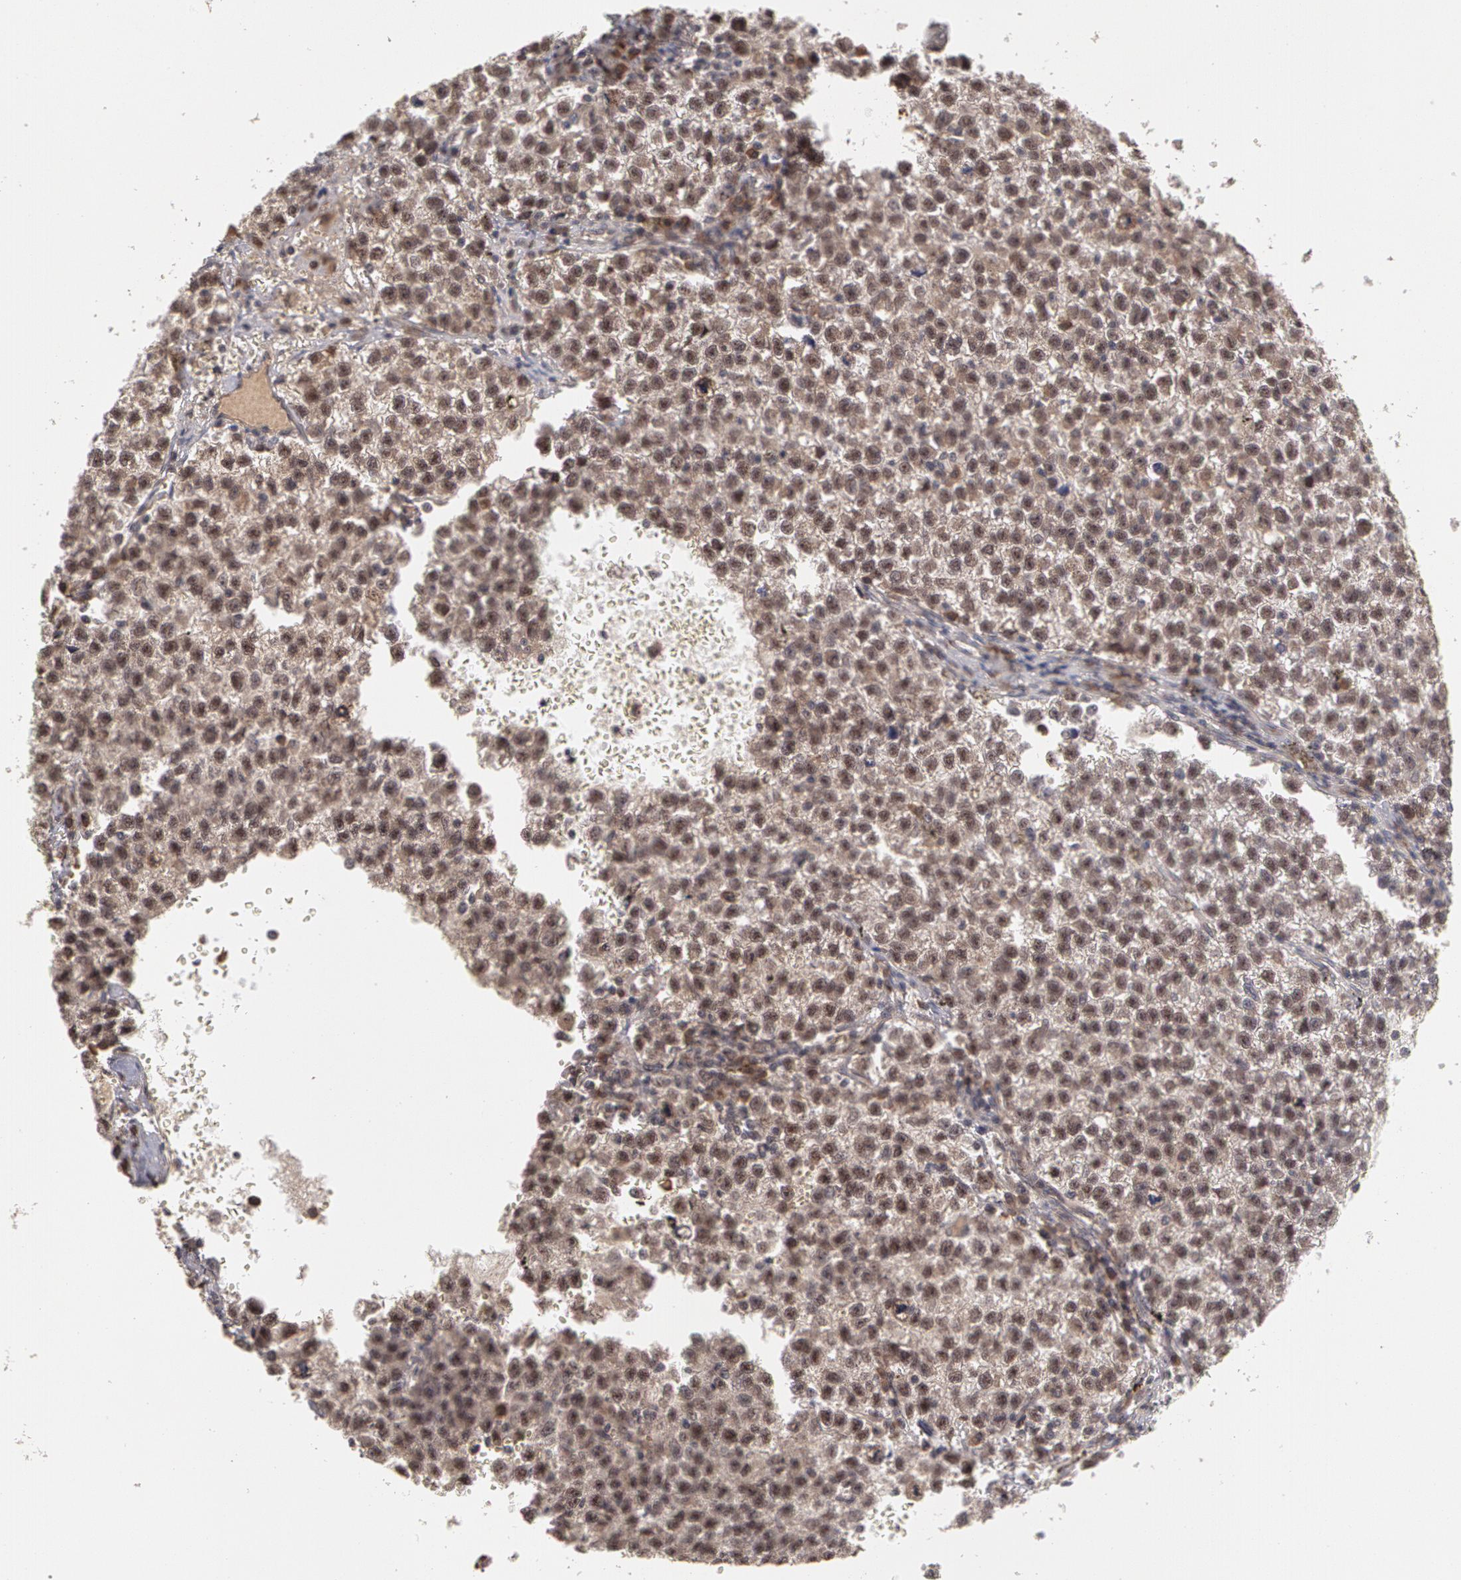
{"staining": {"intensity": "strong", "quantity": ">75%", "location": "cytoplasmic/membranous,nuclear"}, "tissue": "testis cancer", "cell_type": "Tumor cells", "image_type": "cancer", "snomed": [{"axis": "morphology", "description": "Seminoma, NOS"}, {"axis": "topography", "description": "Testis"}], "caption": "Tumor cells reveal high levels of strong cytoplasmic/membranous and nuclear expression in approximately >75% of cells in human testis cancer (seminoma).", "gene": "GLIS1", "patient": {"sex": "male", "age": 35}}